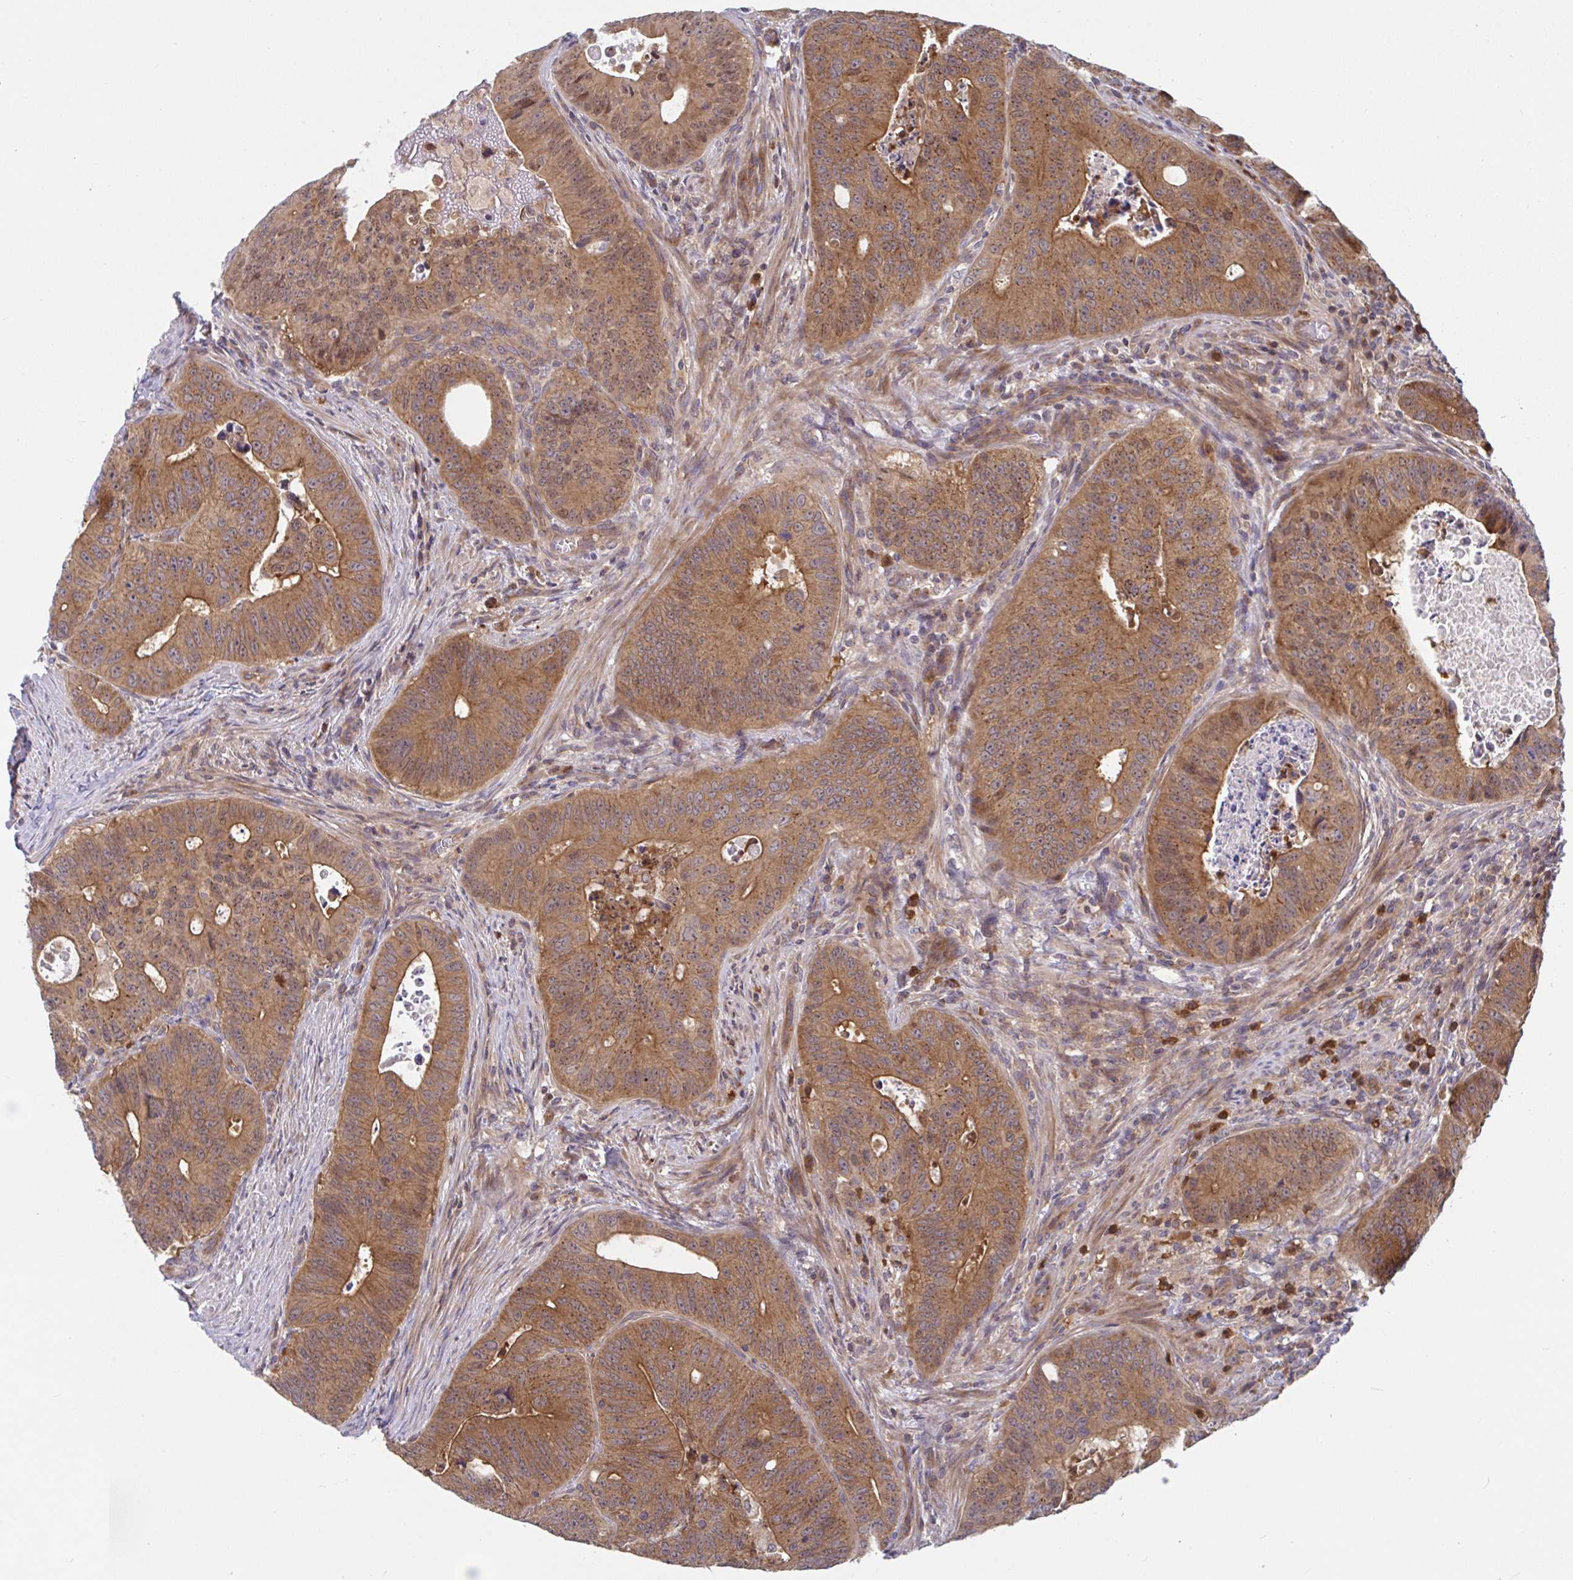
{"staining": {"intensity": "moderate", "quantity": ">75%", "location": "cytoplasmic/membranous,nuclear"}, "tissue": "colorectal cancer", "cell_type": "Tumor cells", "image_type": "cancer", "snomed": [{"axis": "morphology", "description": "Adenocarcinoma, NOS"}, {"axis": "topography", "description": "Colon"}], "caption": "A high-resolution histopathology image shows immunohistochemistry (IHC) staining of colorectal cancer, which demonstrates moderate cytoplasmic/membranous and nuclear expression in approximately >75% of tumor cells. The protein of interest is shown in brown color, while the nuclei are stained blue.", "gene": "LMNTD2", "patient": {"sex": "male", "age": 62}}